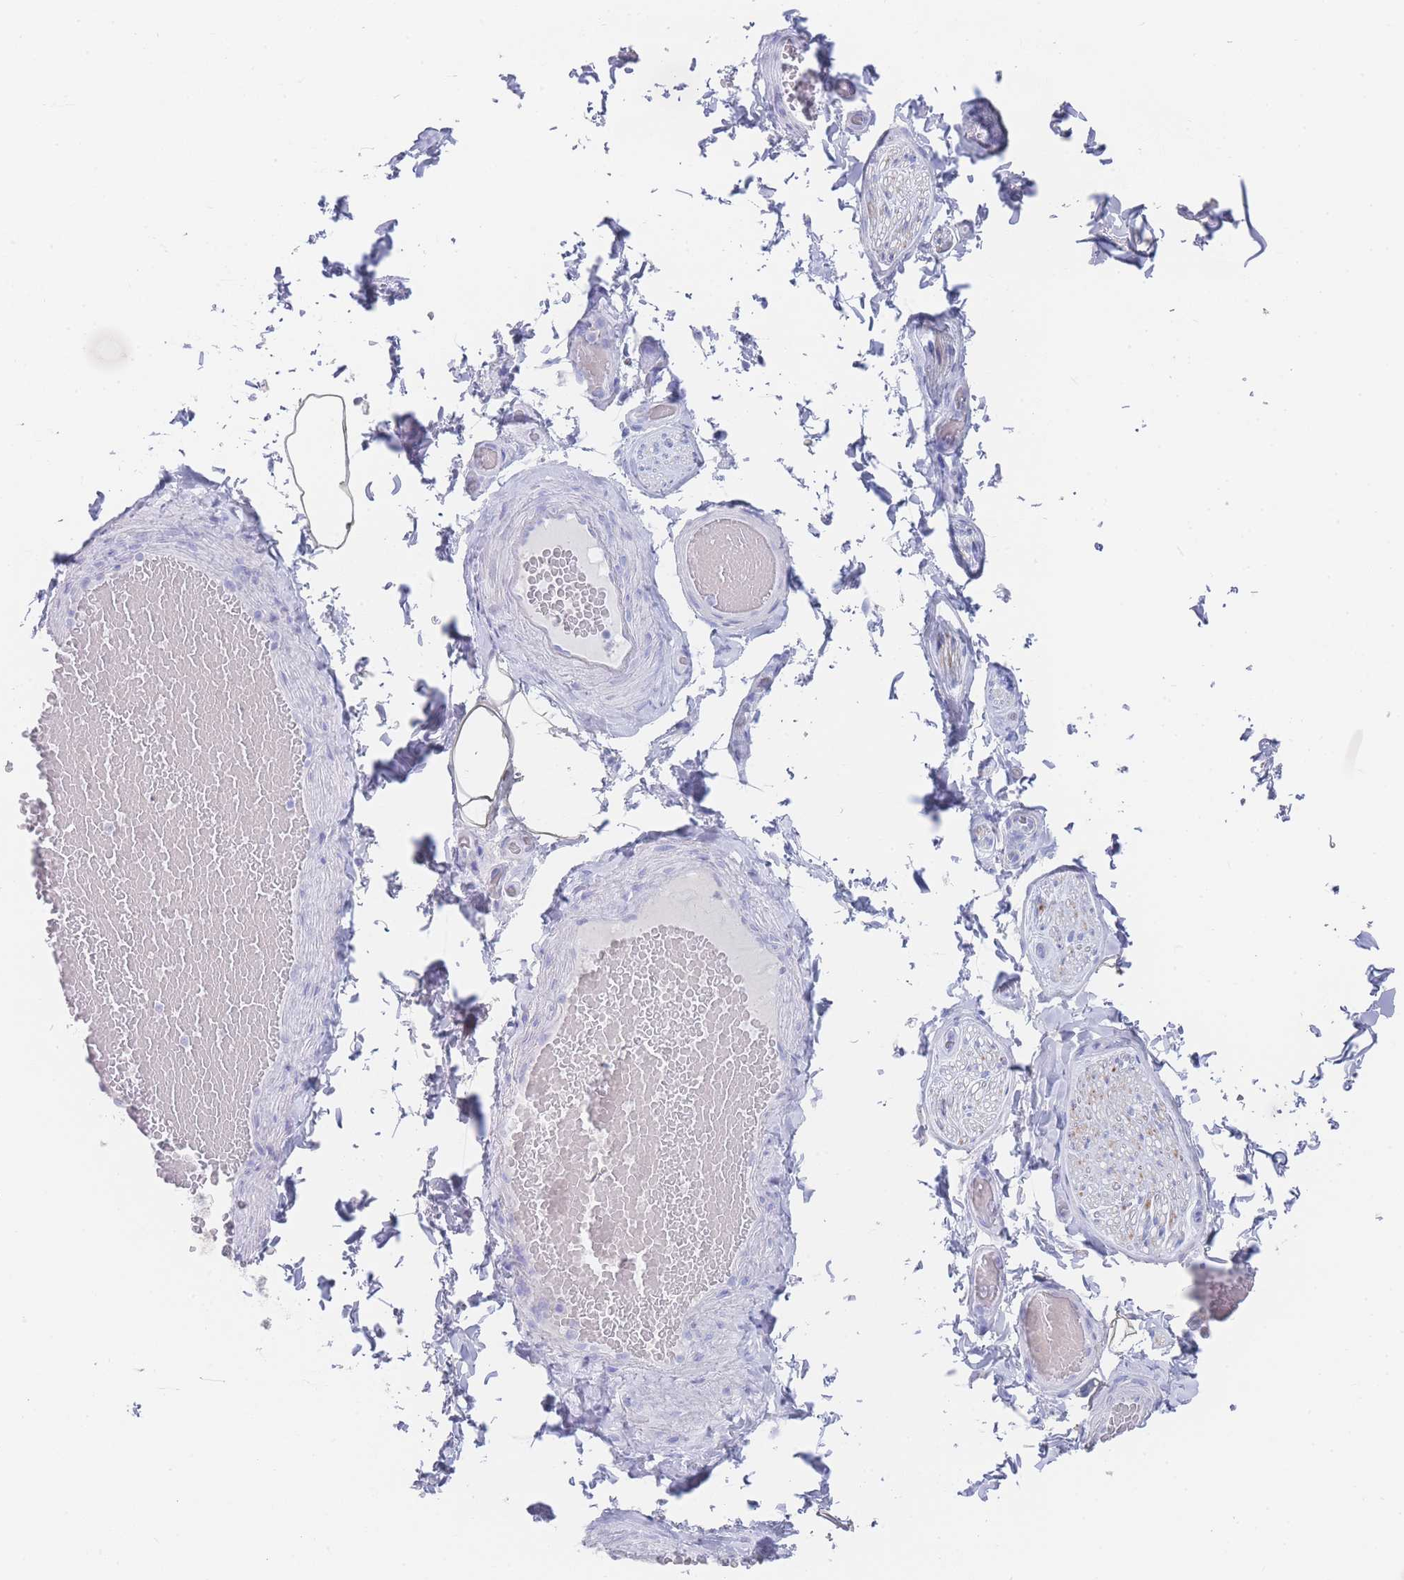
{"staining": {"intensity": "negative", "quantity": "none", "location": "none"}, "tissue": "adipose tissue", "cell_type": "Adipocytes", "image_type": "normal", "snomed": [{"axis": "morphology", "description": "Normal tissue, NOS"}, {"axis": "topography", "description": "Soft tissue"}, {"axis": "topography", "description": "Vascular tissue"}, {"axis": "topography", "description": "Peripheral nerve tissue"}], "caption": "Immunohistochemistry (IHC) photomicrograph of benign adipose tissue stained for a protein (brown), which demonstrates no staining in adipocytes.", "gene": "LRRC37A2", "patient": {"sex": "male", "age": 32}}